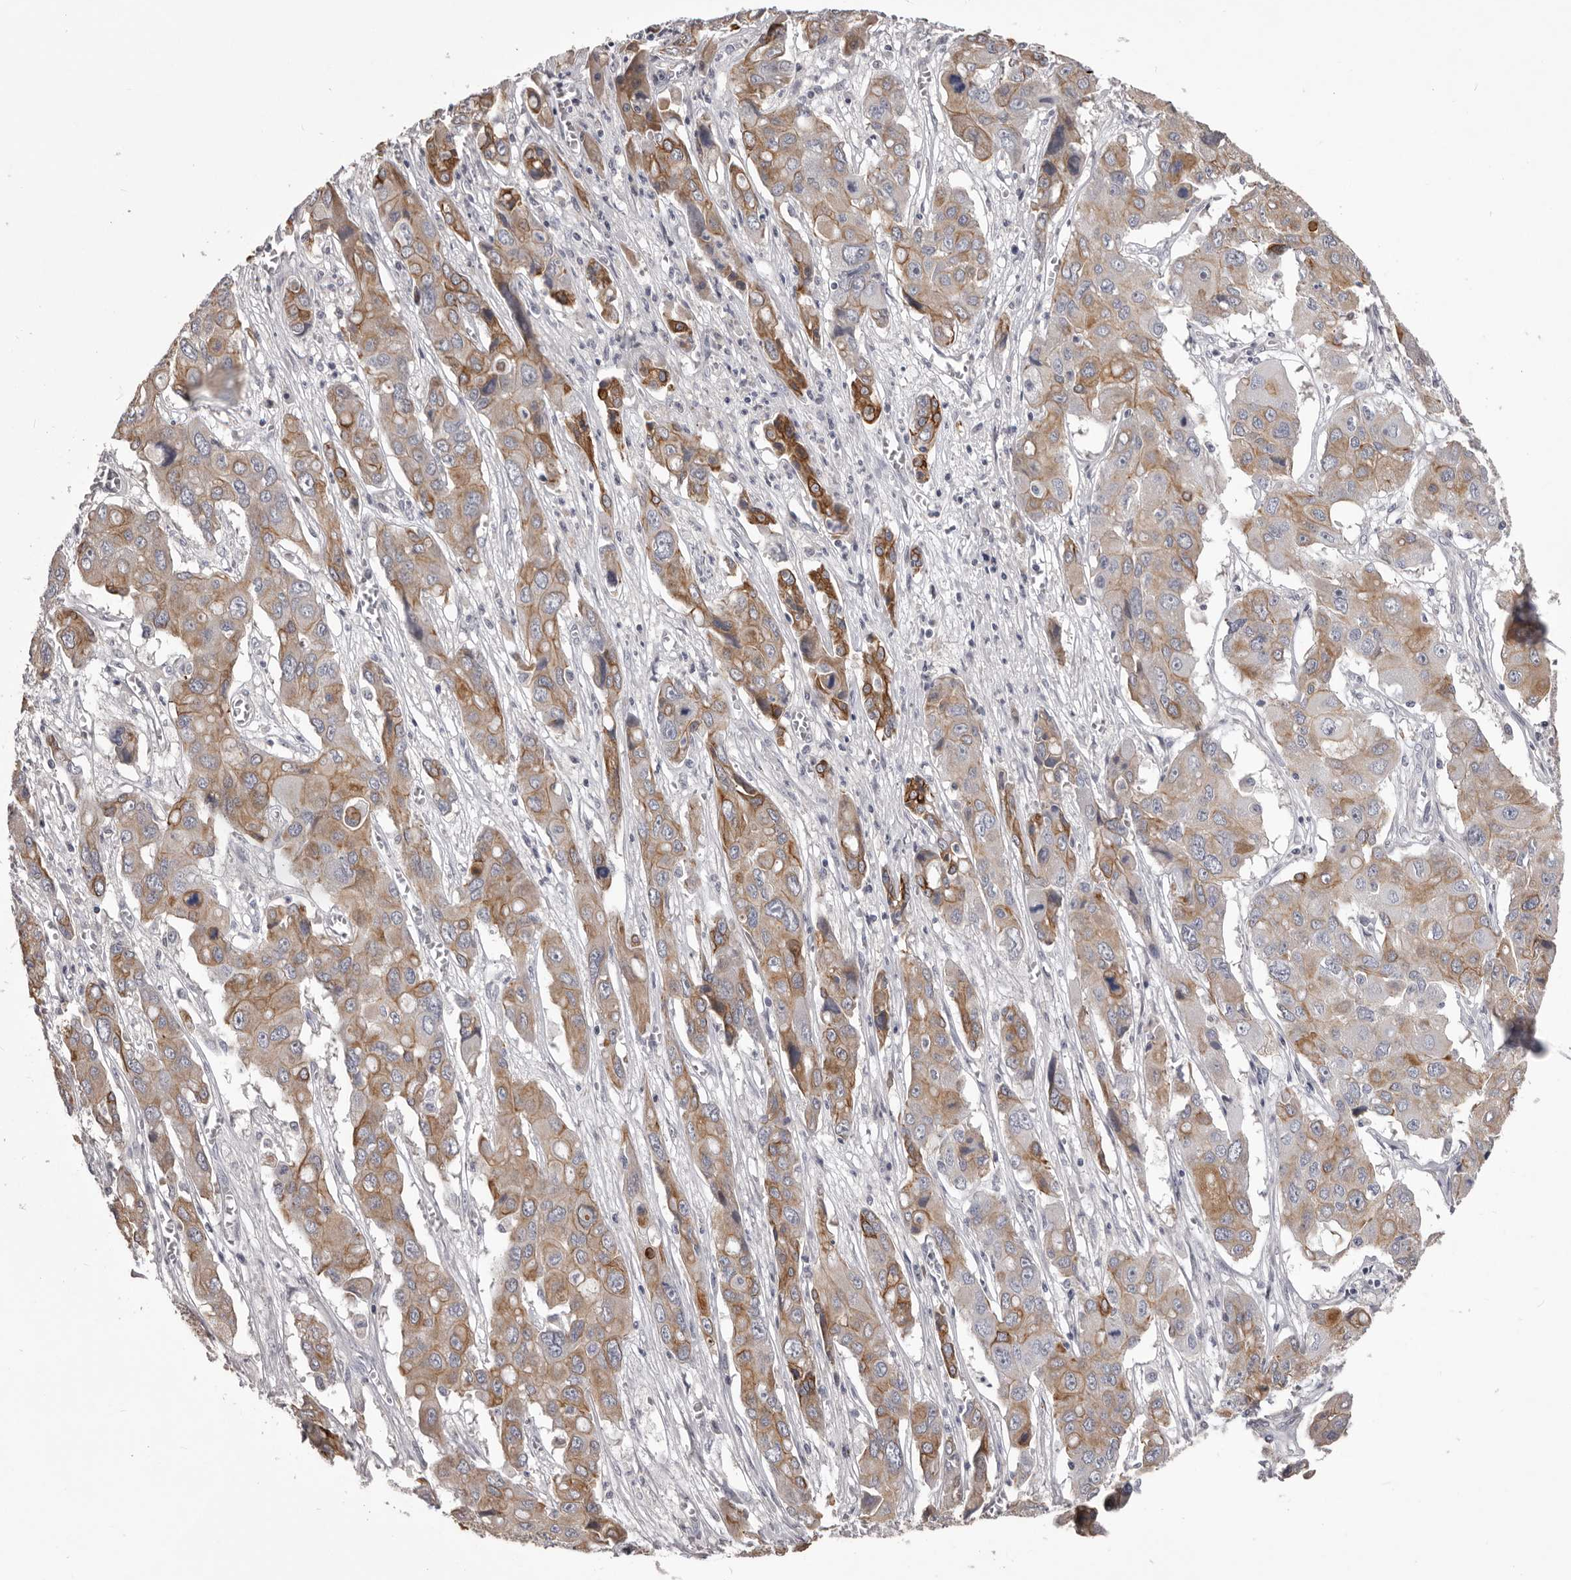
{"staining": {"intensity": "moderate", "quantity": ">75%", "location": "cytoplasmic/membranous"}, "tissue": "liver cancer", "cell_type": "Tumor cells", "image_type": "cancer", "snomed": [{"axis": "morphology", "description": "Cholangiocarcinoma"}, {"axis": "topography", "description": "Liver"}], "caption": "Liver cancer stained for a protein displays moderate cytoplasmic/membranous positivity in tumor cells.", "gene": "LPAR6", "patient": {"sex": "male", "age": 67}}